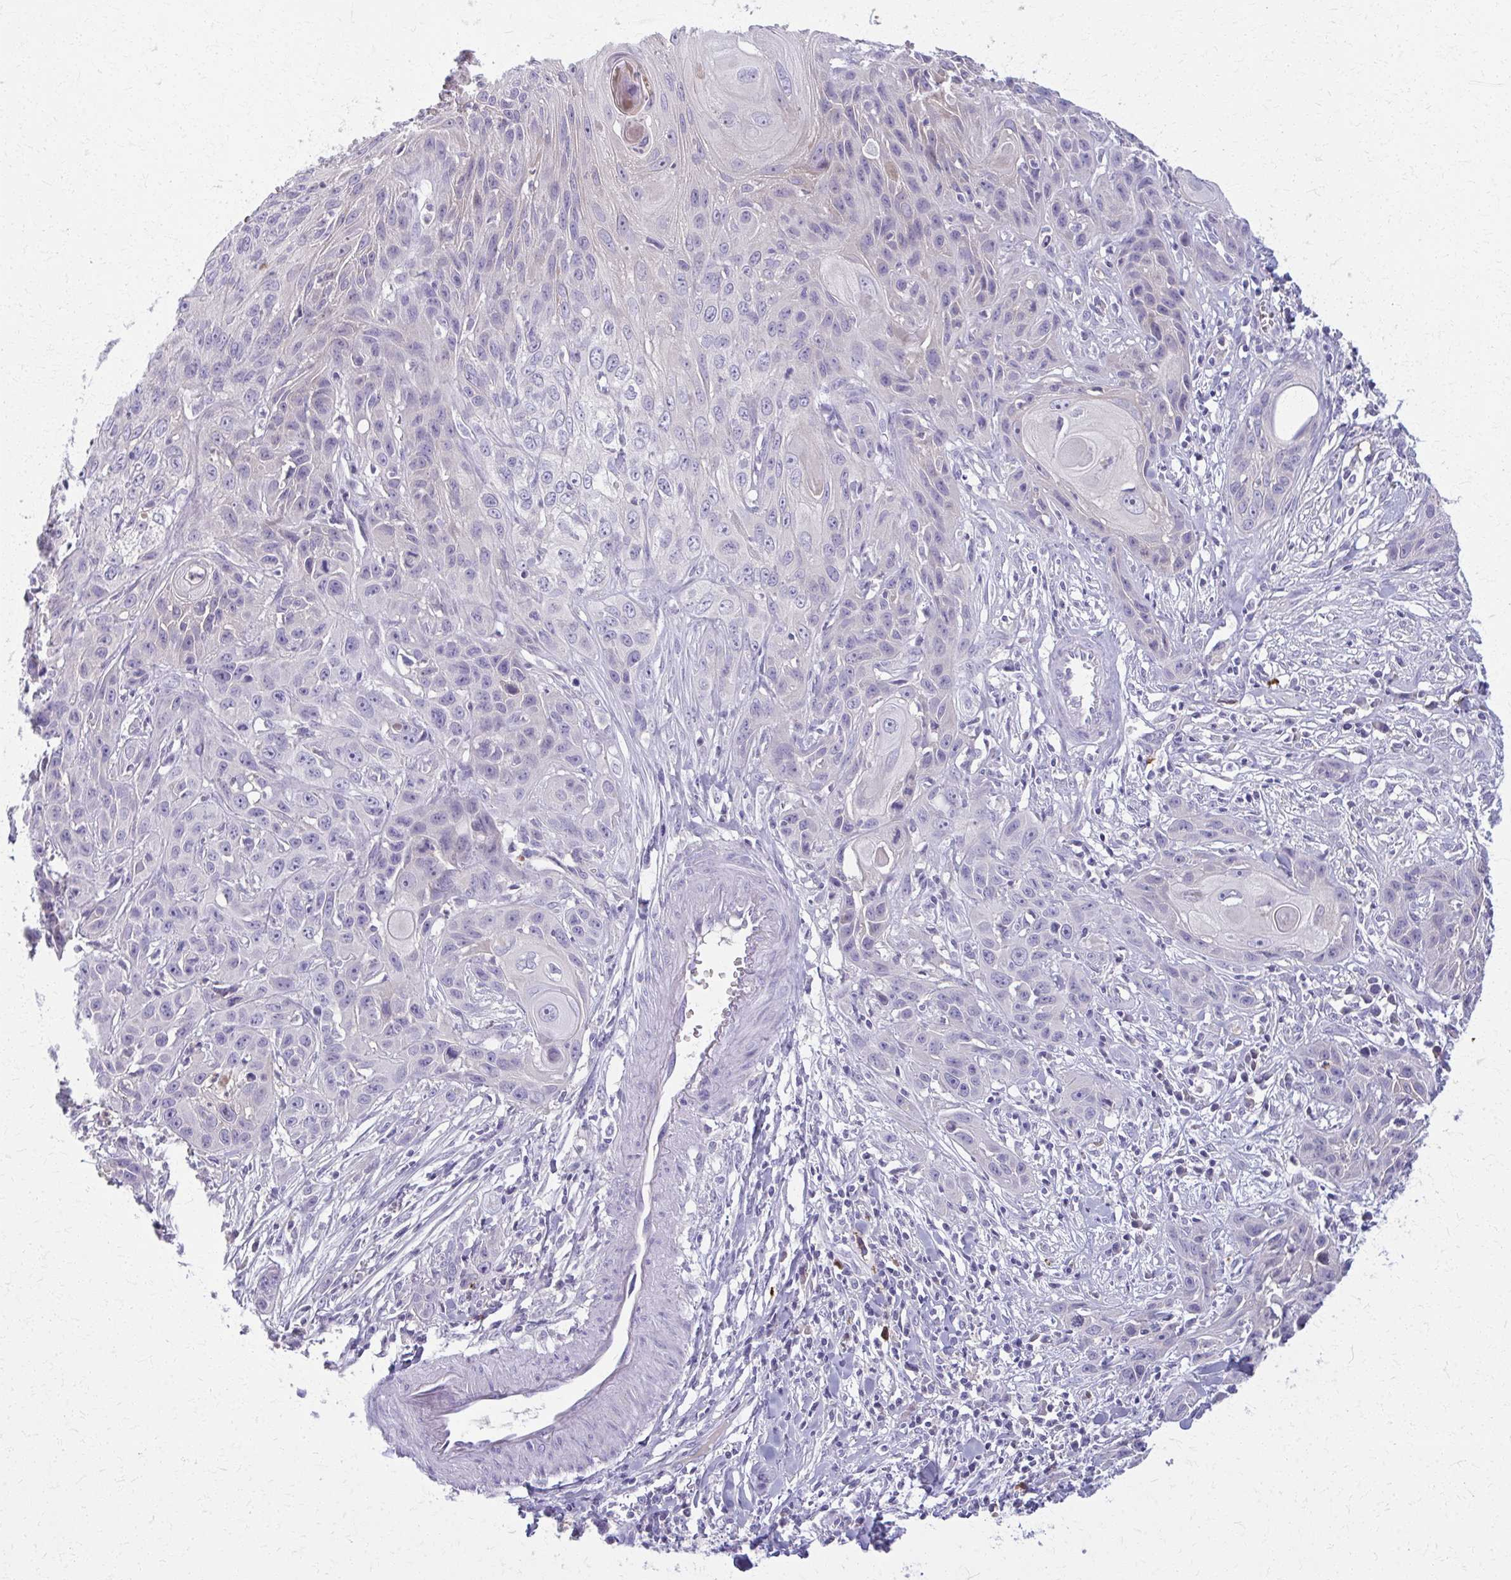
{"staining": {"intensity": "negative", "quantity": "none", "location": "none"}, "tissue": "skin cancer", "cell_type": "Tumor cells", "image_type": "cancer", "snomed": [{"axis": "morphology", "description": "Squamous cell carcinoma, NOS"}, {"axis": "topography", "description": "Skin"}, {"axis": "topography", "description": "Vulva"}], "caption": "This histopathology image is of skin squamous cell carcinoma stained with immunohistochemistry (IHC) to label a protein in brown with the nuclei are counter-stained blue. There is no staining in tumor cells.", "gene": "OR4M1", "patient": {"sex": "female", "age": 83}}